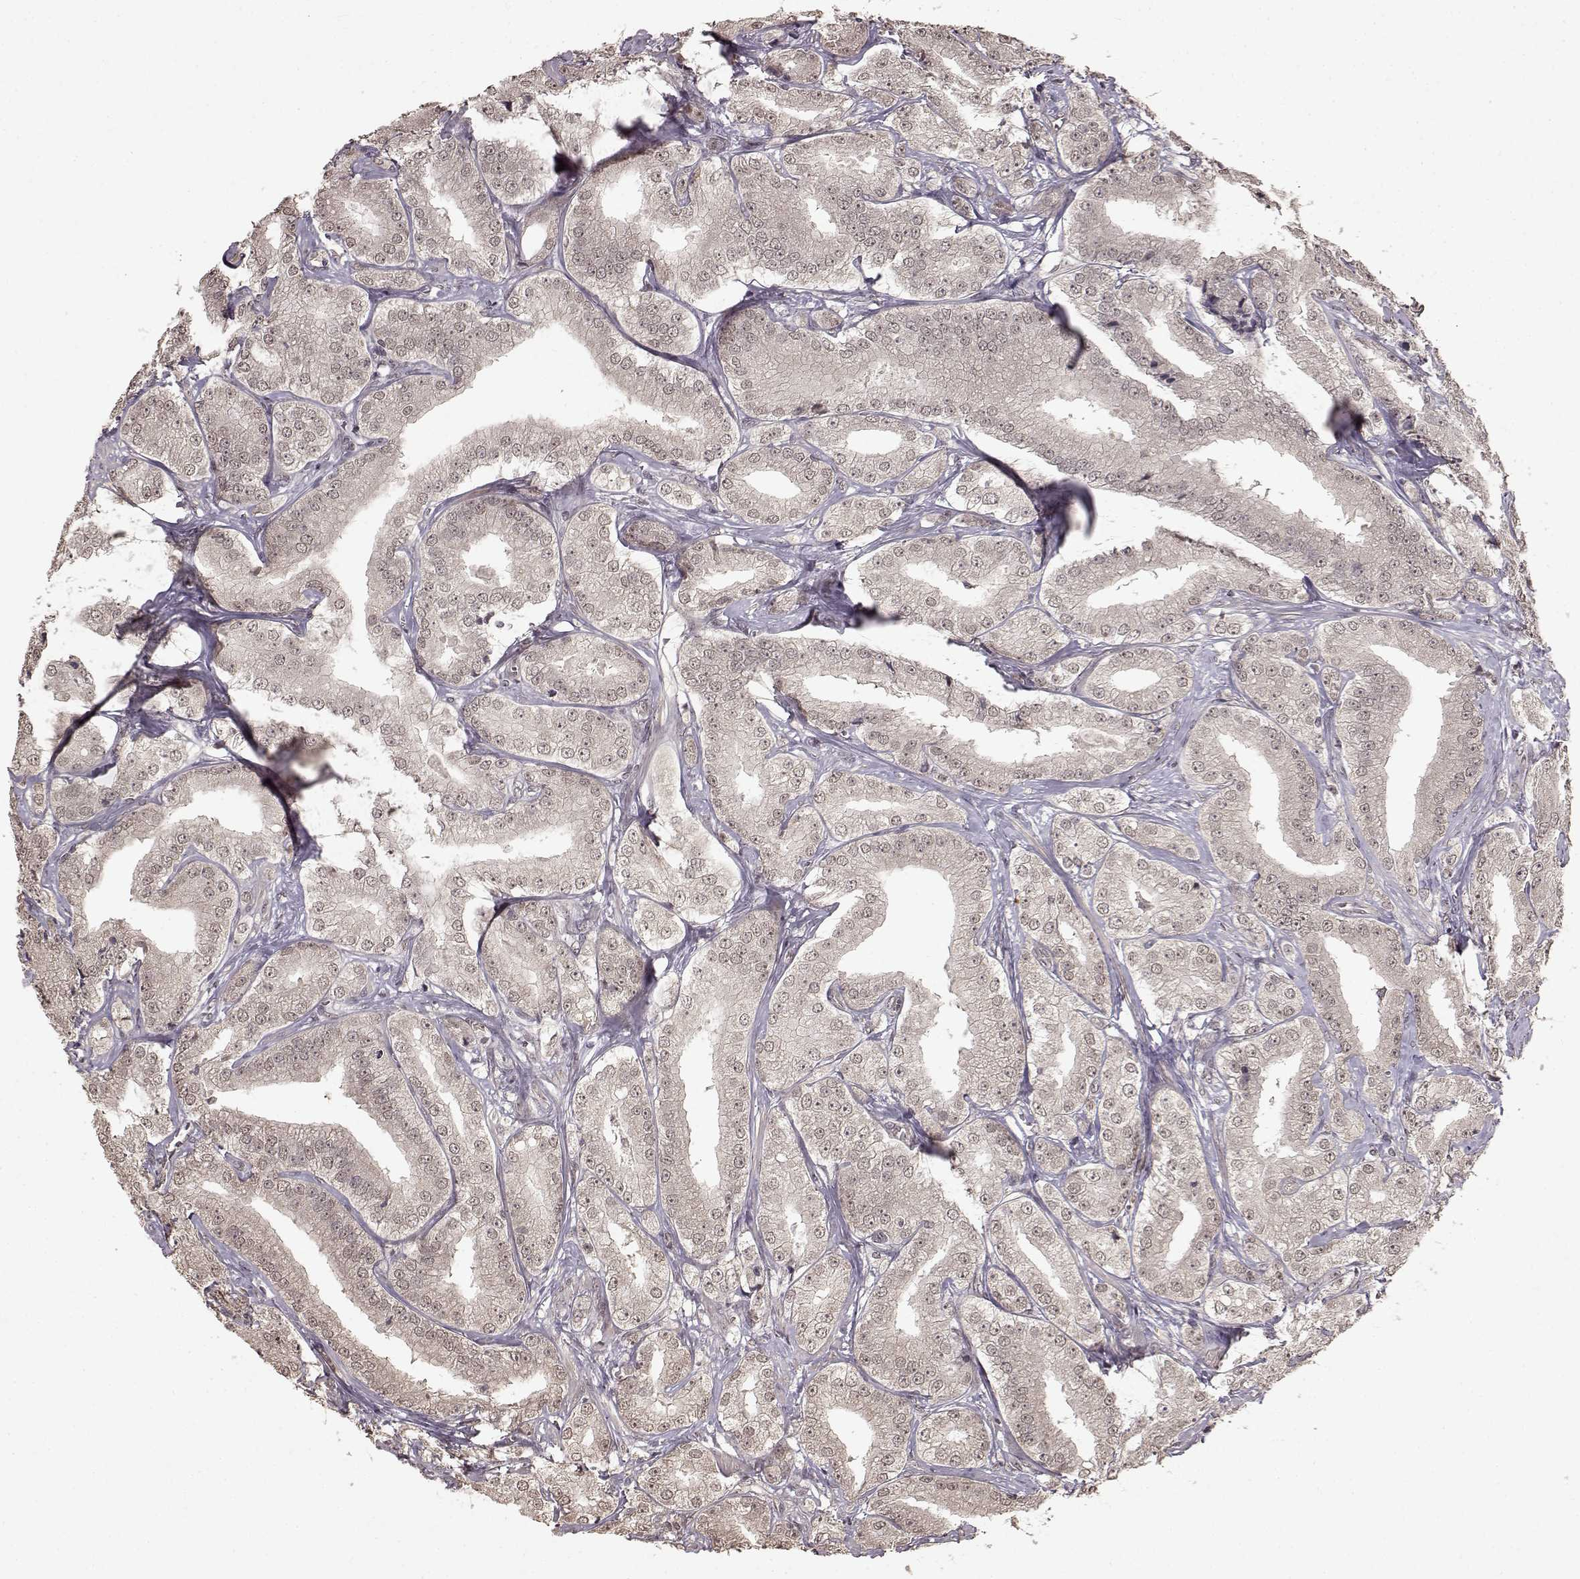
{"staining": {"intensity": "negative", "quantity": "none", "location": "none"}, "tissue": "prostate cancer", "cell_type": "Tumor cells", "image_type": "cancer", "snomed": [{"axis": "morphology", "description": "Adenocarcinoma, High grade"}, {"axis": "topography", "description": "Prostate"}], "caption": "Protein analysis of prostate cancer (high-grade adenocarcinoma) reveals no significant expression in tumor cells. (DAB IHC, high magnification).", "gene": "NTRK2", "patient": {"sex": "male", "age": 64}}